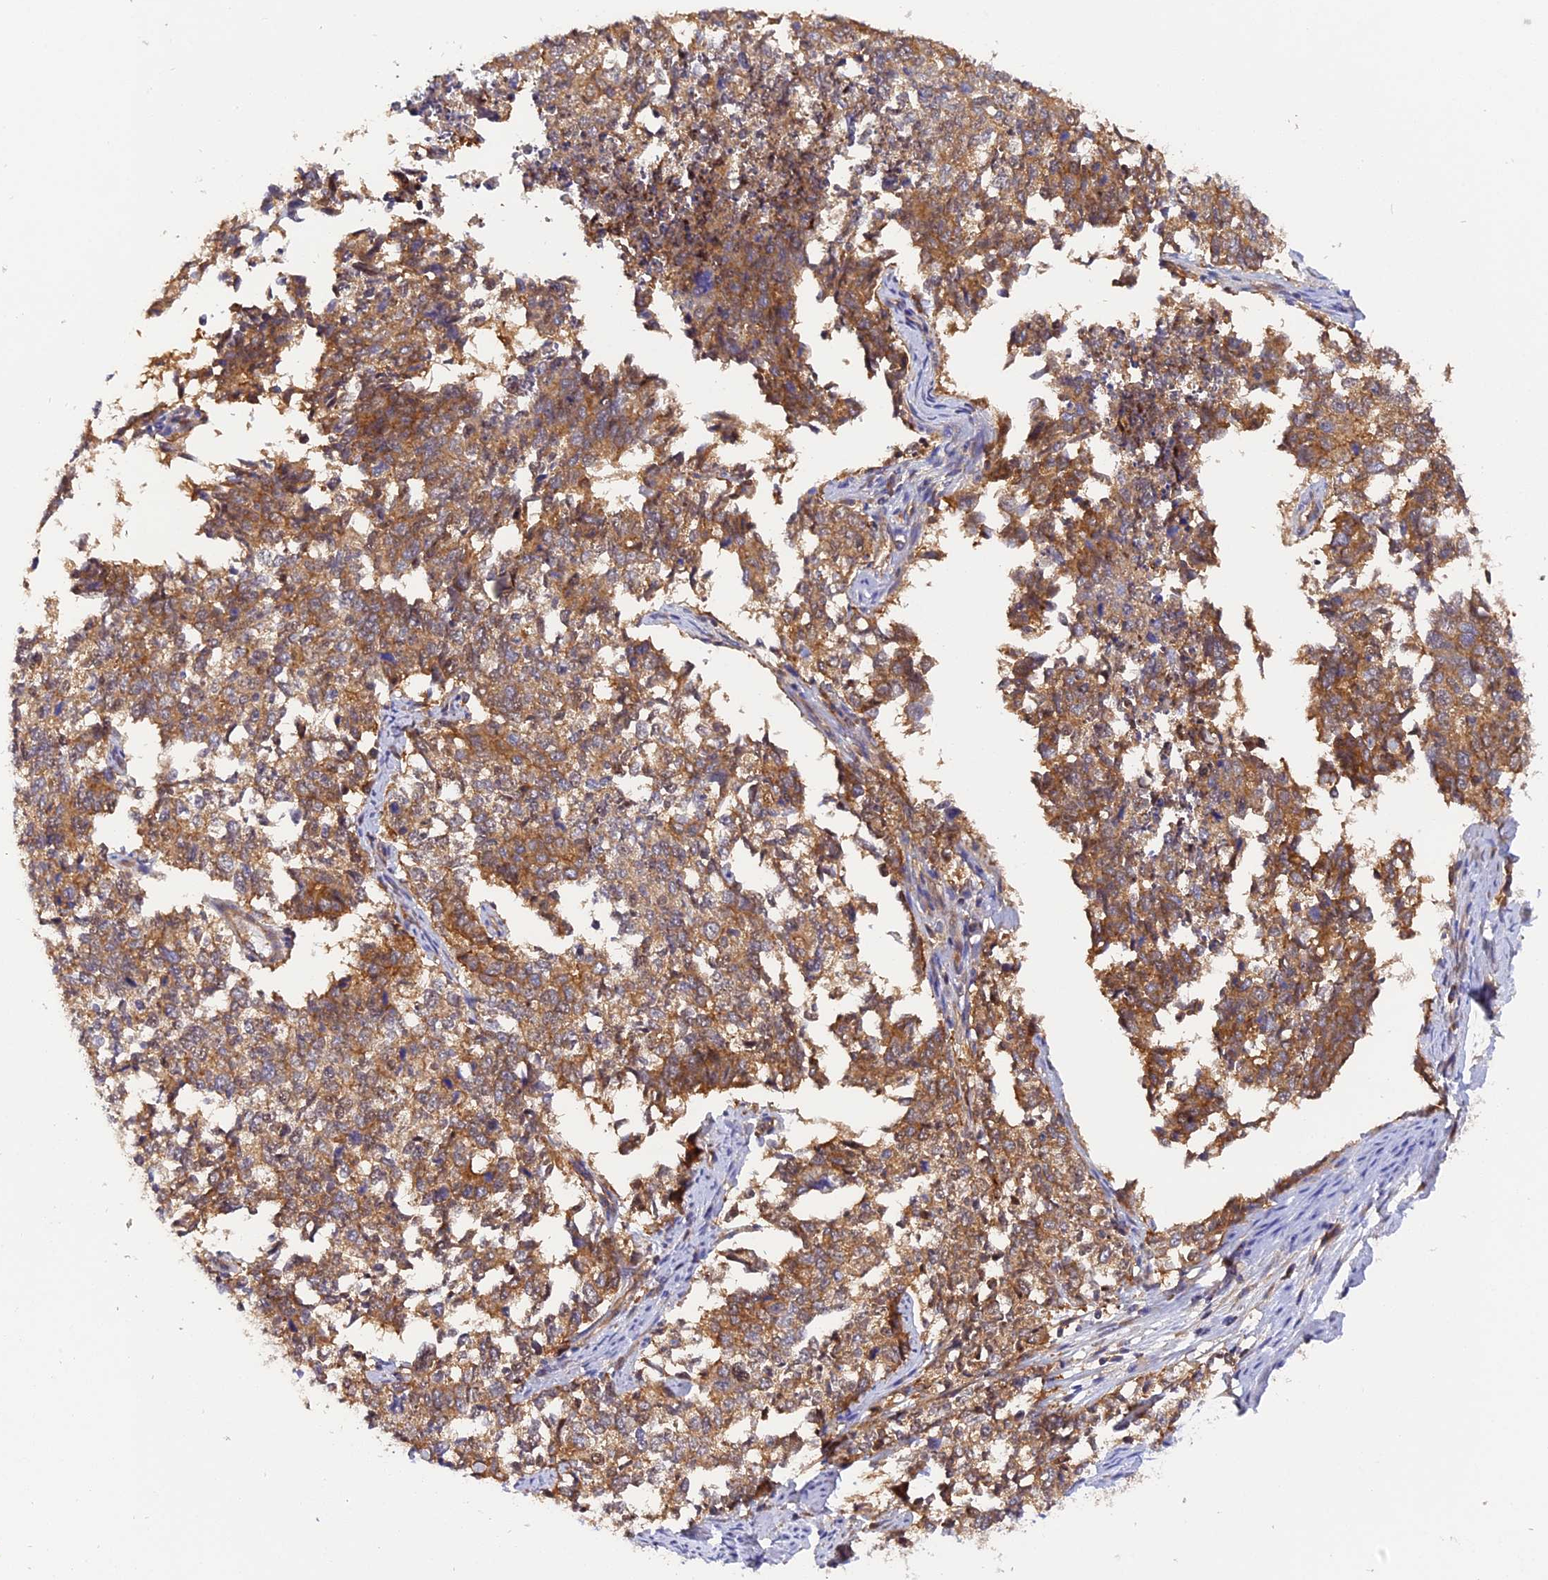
{"staining": {"intensity": "moderate", "quantity": ">75%", "location": "cytoplasmic/membranous"}, "tissue": "cervical cancer", "cell_type": "Tumor cells", "image_type": "cancer", "snomed": [{"axis": "morphology", "description": "Squamous cell carcinoma, NOS"}, {"axis": "topography", "description": "Cervix"}], "caption": "This is a histology image of IHC staining of cervical cancer (squamous cell carcinoma), which shows moderate expression in the cytoplasmic/membranous of tumor cells.", "gene": "C5orf22", "patient": {"sex": "female", "age": 63}}